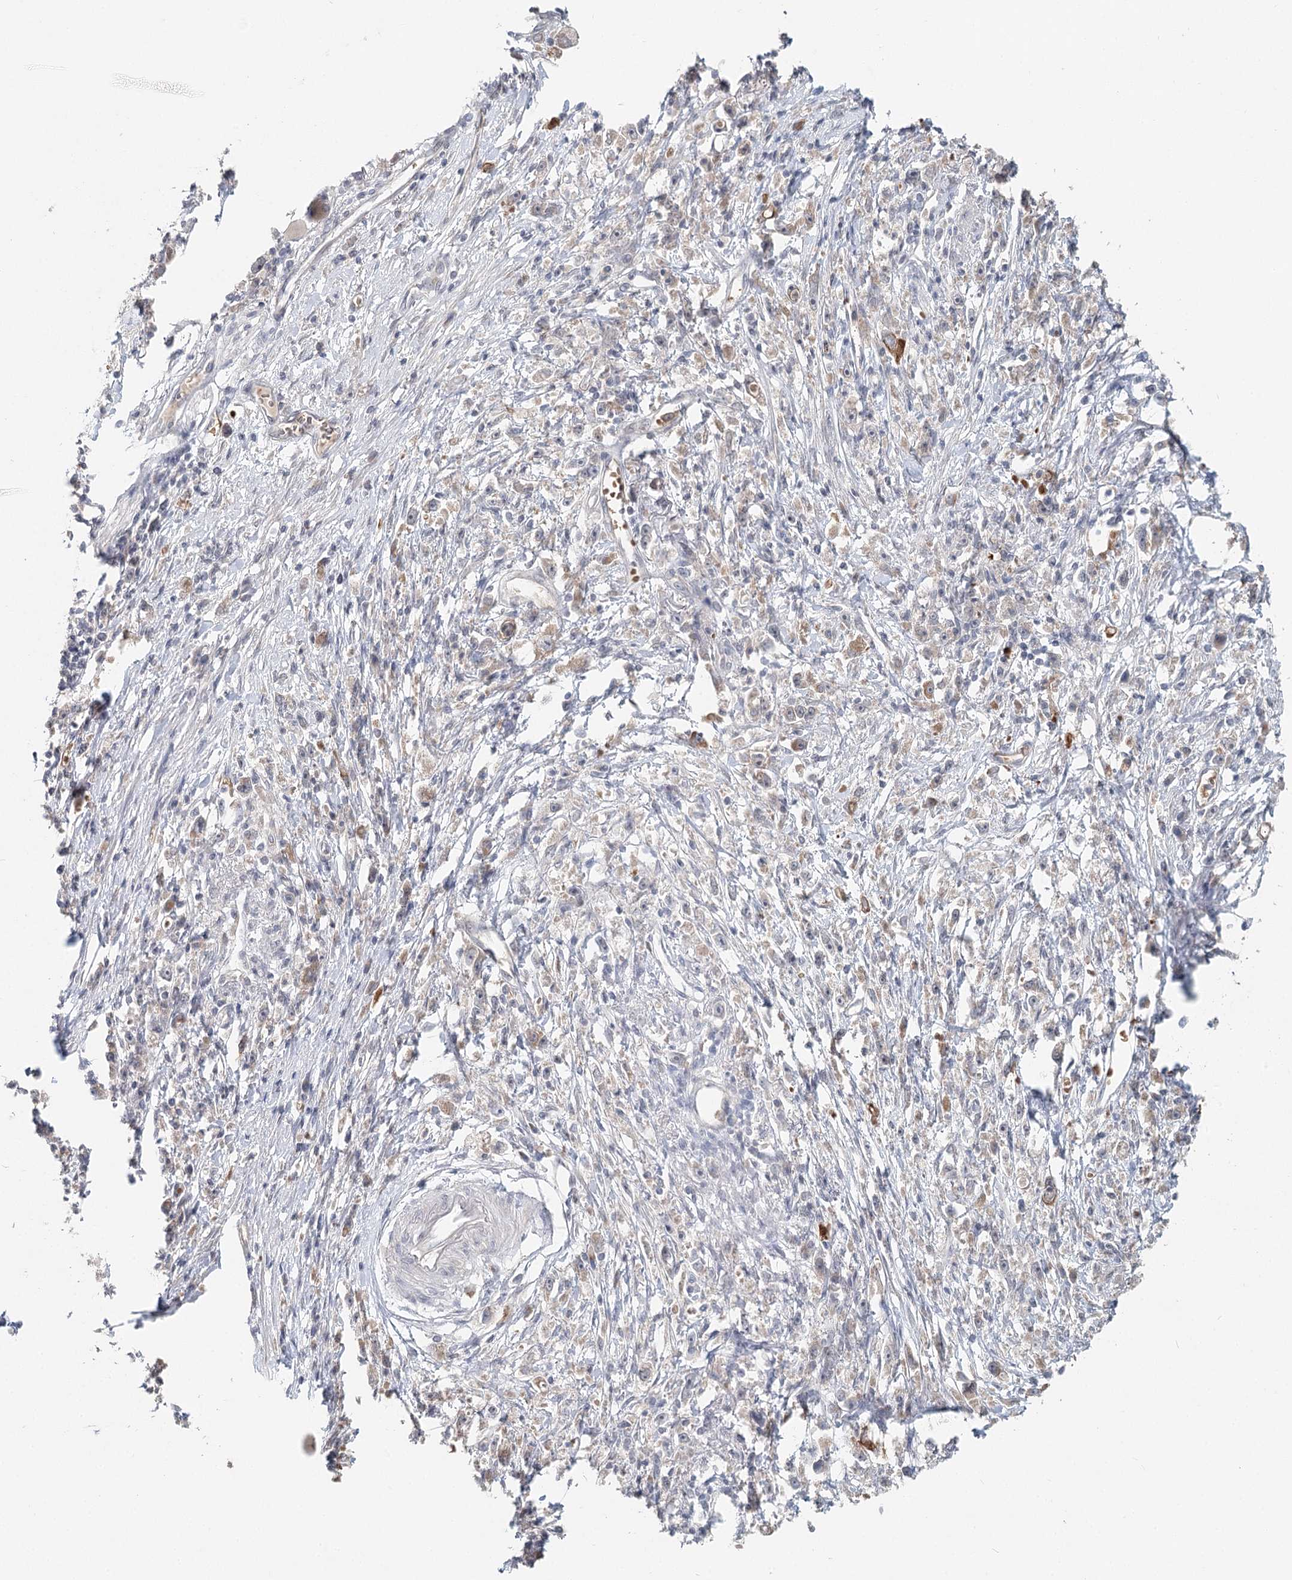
{"staining": {"intensity": "negative", "quantity": "none", "location": "none"}, "tissue": "stomach cancer", "cell_type": "Tumor cells", "image_type": "cancer", "snomed": [{"axis": "morphology", "description": "Adenocarcinoma, NOS"}, {"axis": "topography", "description": "Stomach"}], "caption": "This is a photomicrograph of IHC staining of stomach cancer, which shows no positivity in tumor cells.", "gene": "FBXO7", "patient": {"sex": "female", "age": 59}}